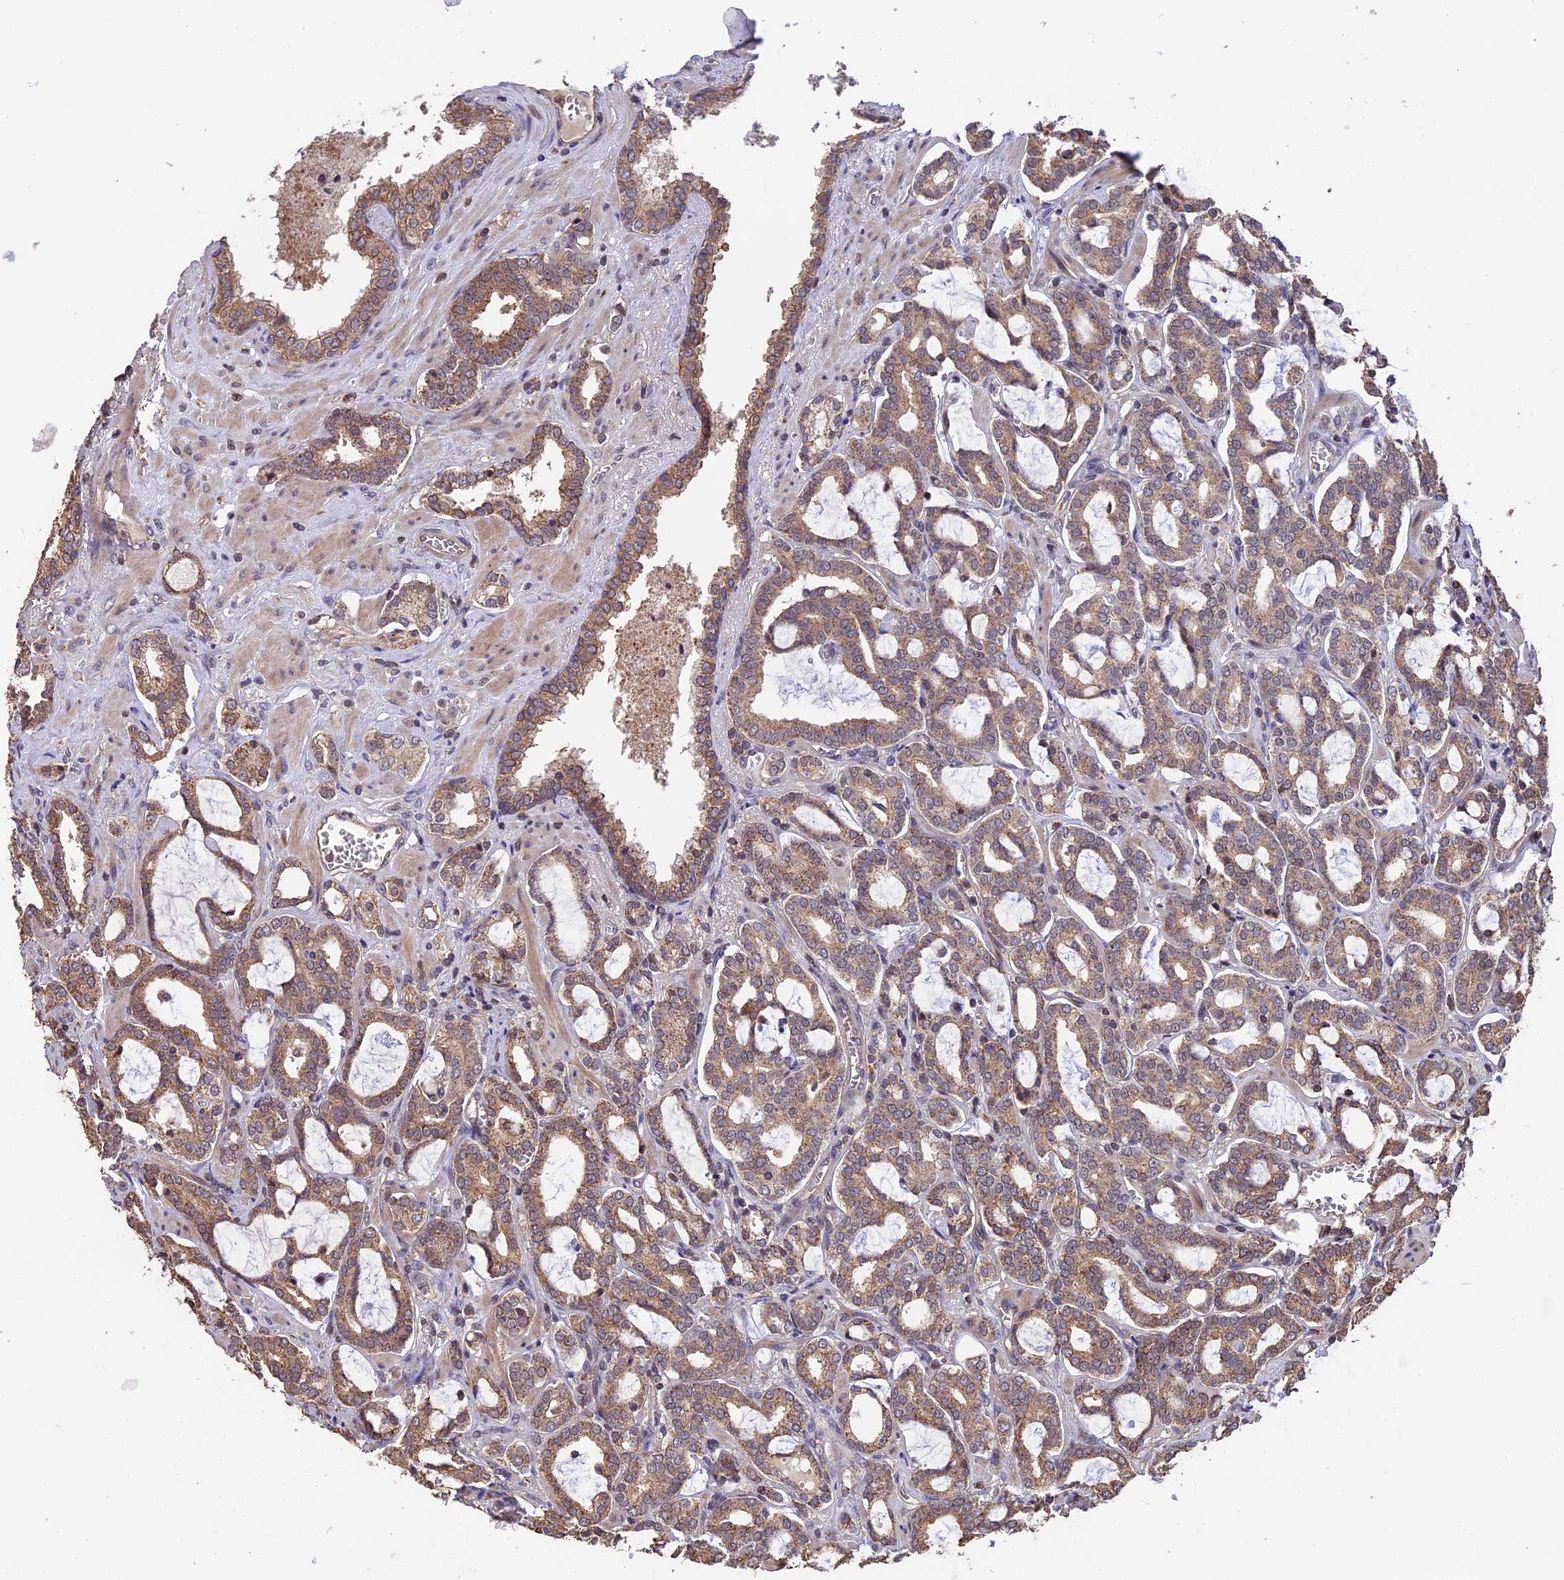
{"staining": {"intensity": "moderate", "quantity": ">75%", "location": "cytoplasmic/membranous"}, "tissue": "prostate cancer", "cell_type": "Tumor cells", "image_type": "cancer", "snomed": [{"axis": "morphology", "description": "Adenocarcinoma, High grade"}, {"axis": "topography", "description": "Prostate and seminal vesicle, NOS"}], "caption": "Human prostate cancer stained for a protein (brown) displays moderate cytoplasmic/membranous positive expression in approximately >75% of tumor cells.", "gene": "PKD2L2", "patient": {"sex": "male", "age": 67}}